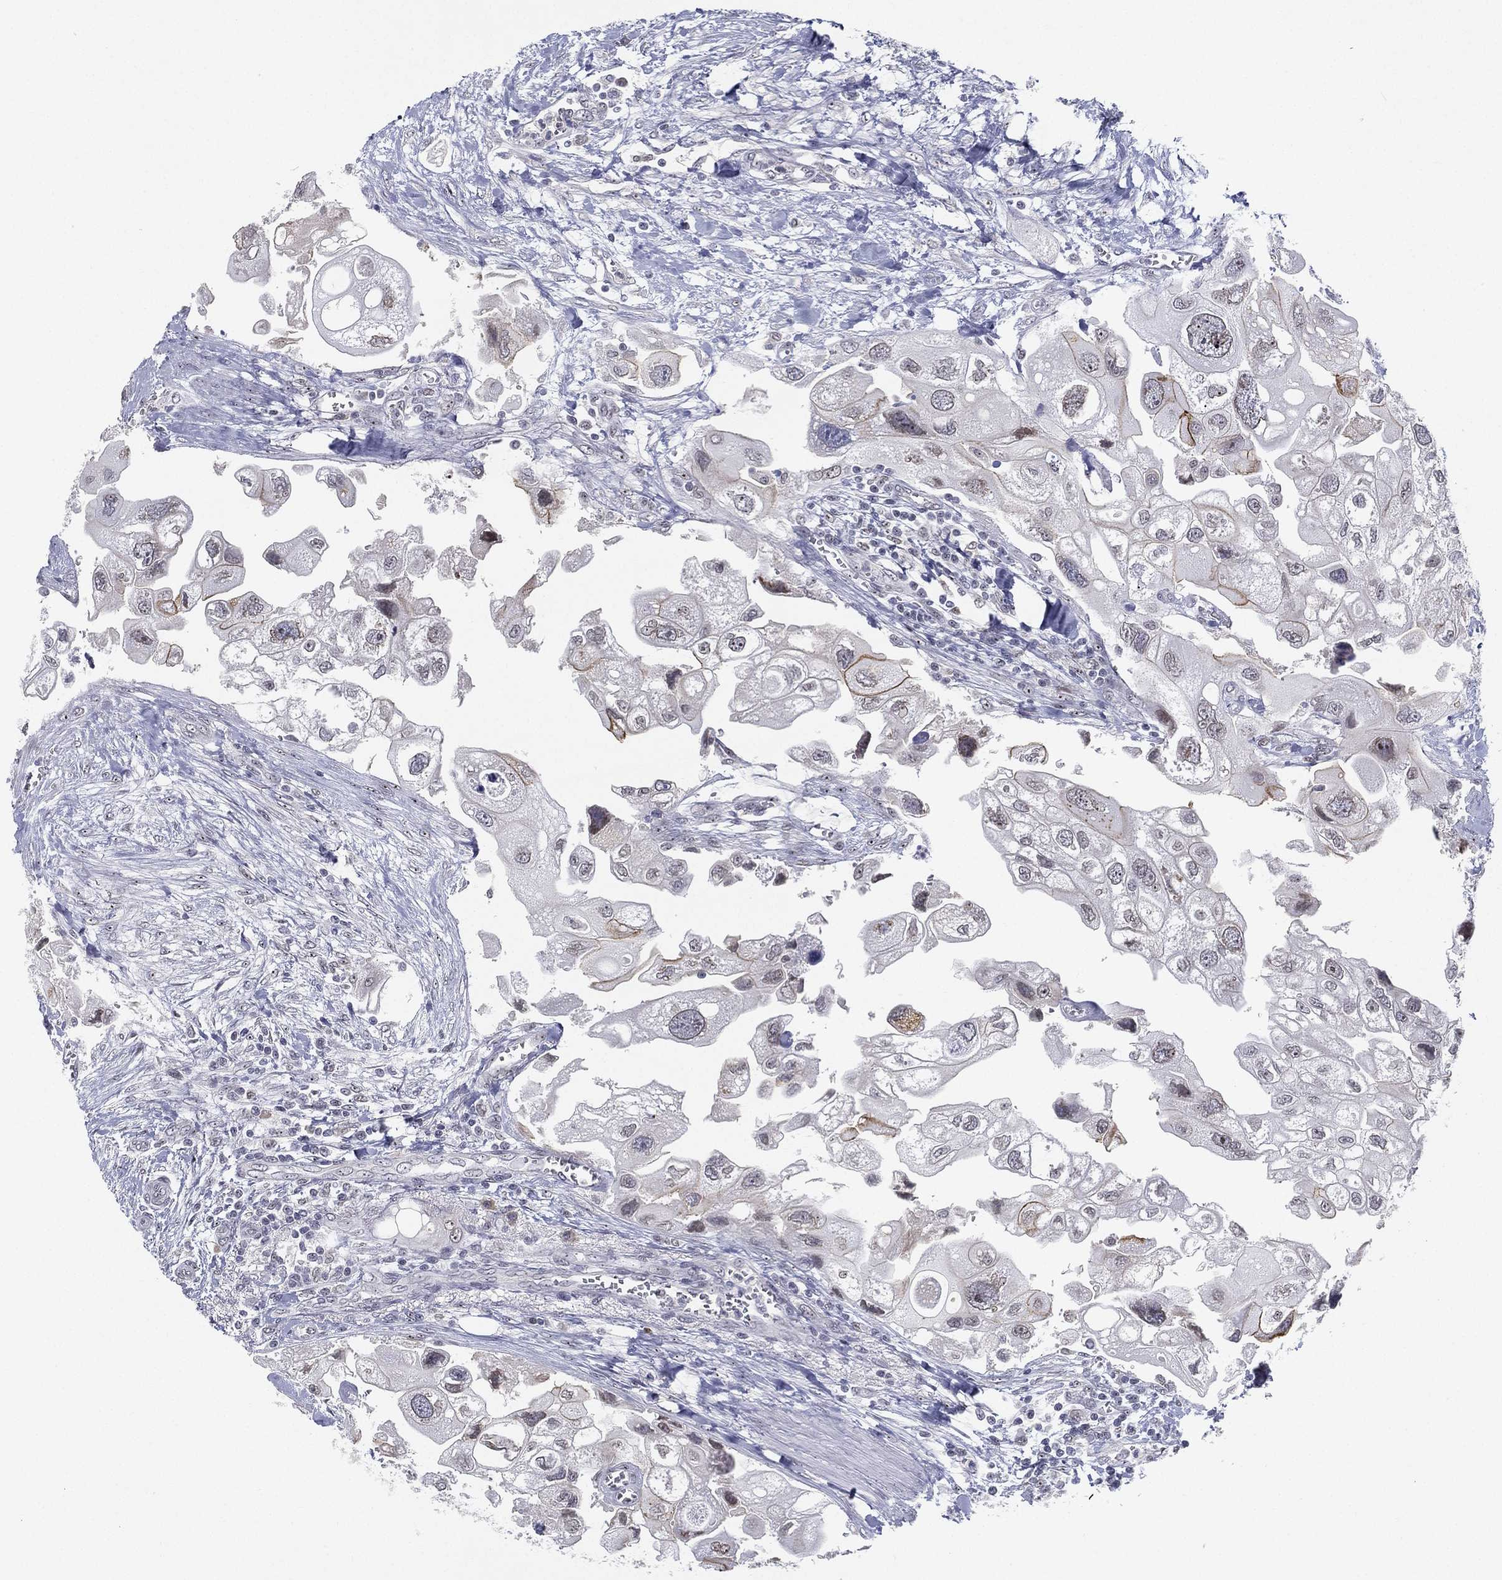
{"staining": {"intensity": "negative", "quantity": "none", "location": "none"}, "tissue": "urothelial cancer", "cell_type": "Tumor cells", "image_type": "cancer", "snomed": [{"axis": "morphology", "description": "Urothelial carcinoma, High grade"}, {"axis": "topography", "description": "Urinary bladder"}], "caption": "Protein analysis of urothelial cancer displays no significant expression in tumor cells.", "gene": "MS4A8", "patient": {"sex": "male", "age": 59}}